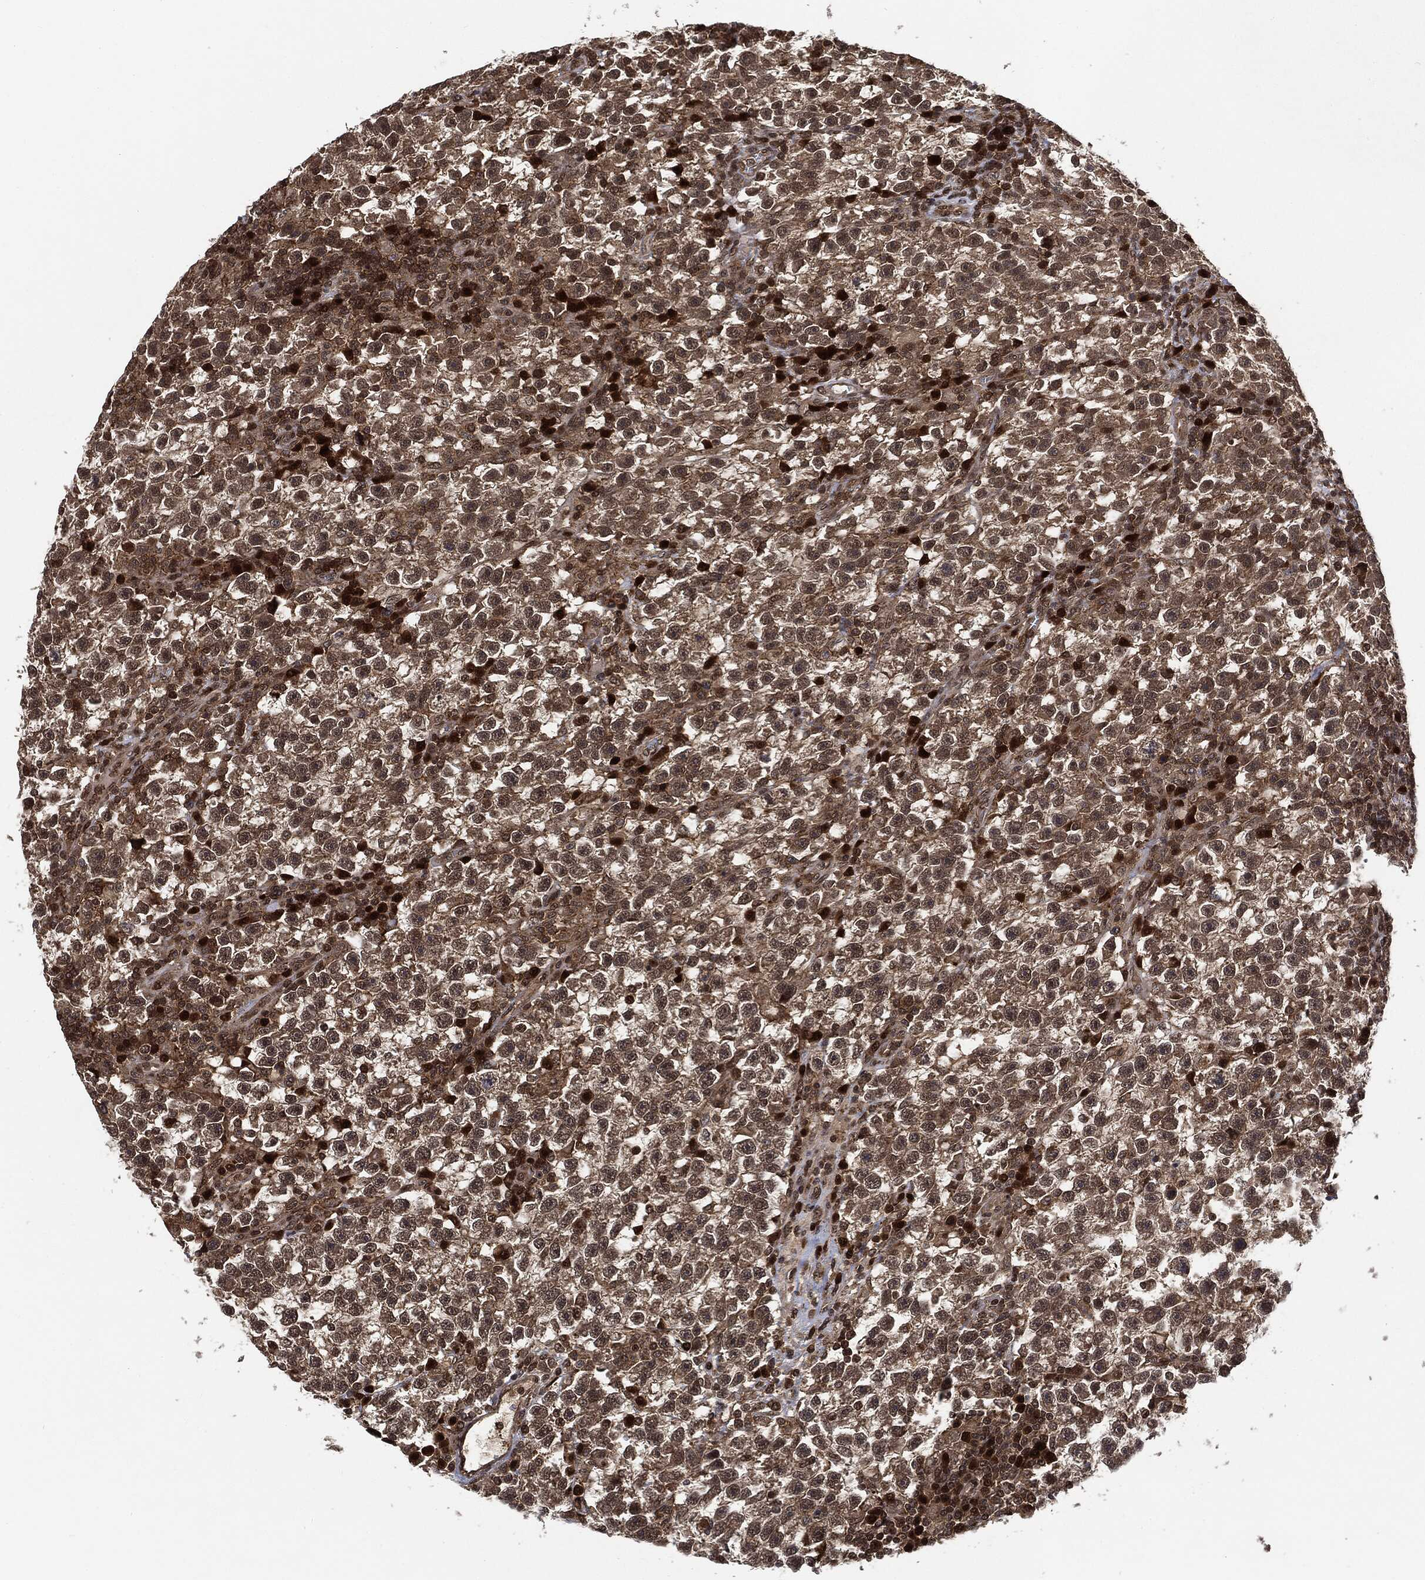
{"staining": {"intensity": "weak", "quantity": "25%-75%", "location": "cytoplasmic/membranous,nuclear"}, "tissue": "testis cancer", "cell_type": "Tumor cells", "image_type": "cancer", "snomed": [{"axis": "morphology", "description": "Seminoma, NOS"}, {"axis": "topography", "description": "Testis"}], "caption": "Immunohistochemical staining of testis seminoma demonstrates low levels of weak cytoplasmic/membranous and nuclear expression in approximately 25%-75% of tumor cells. (DAB (3,3'-diaminobenzidine) IHC, brown staining for protein, blue staining for nuclei).", "gene": "CUTA", "patient": {"sex": "male", "age": 47}}